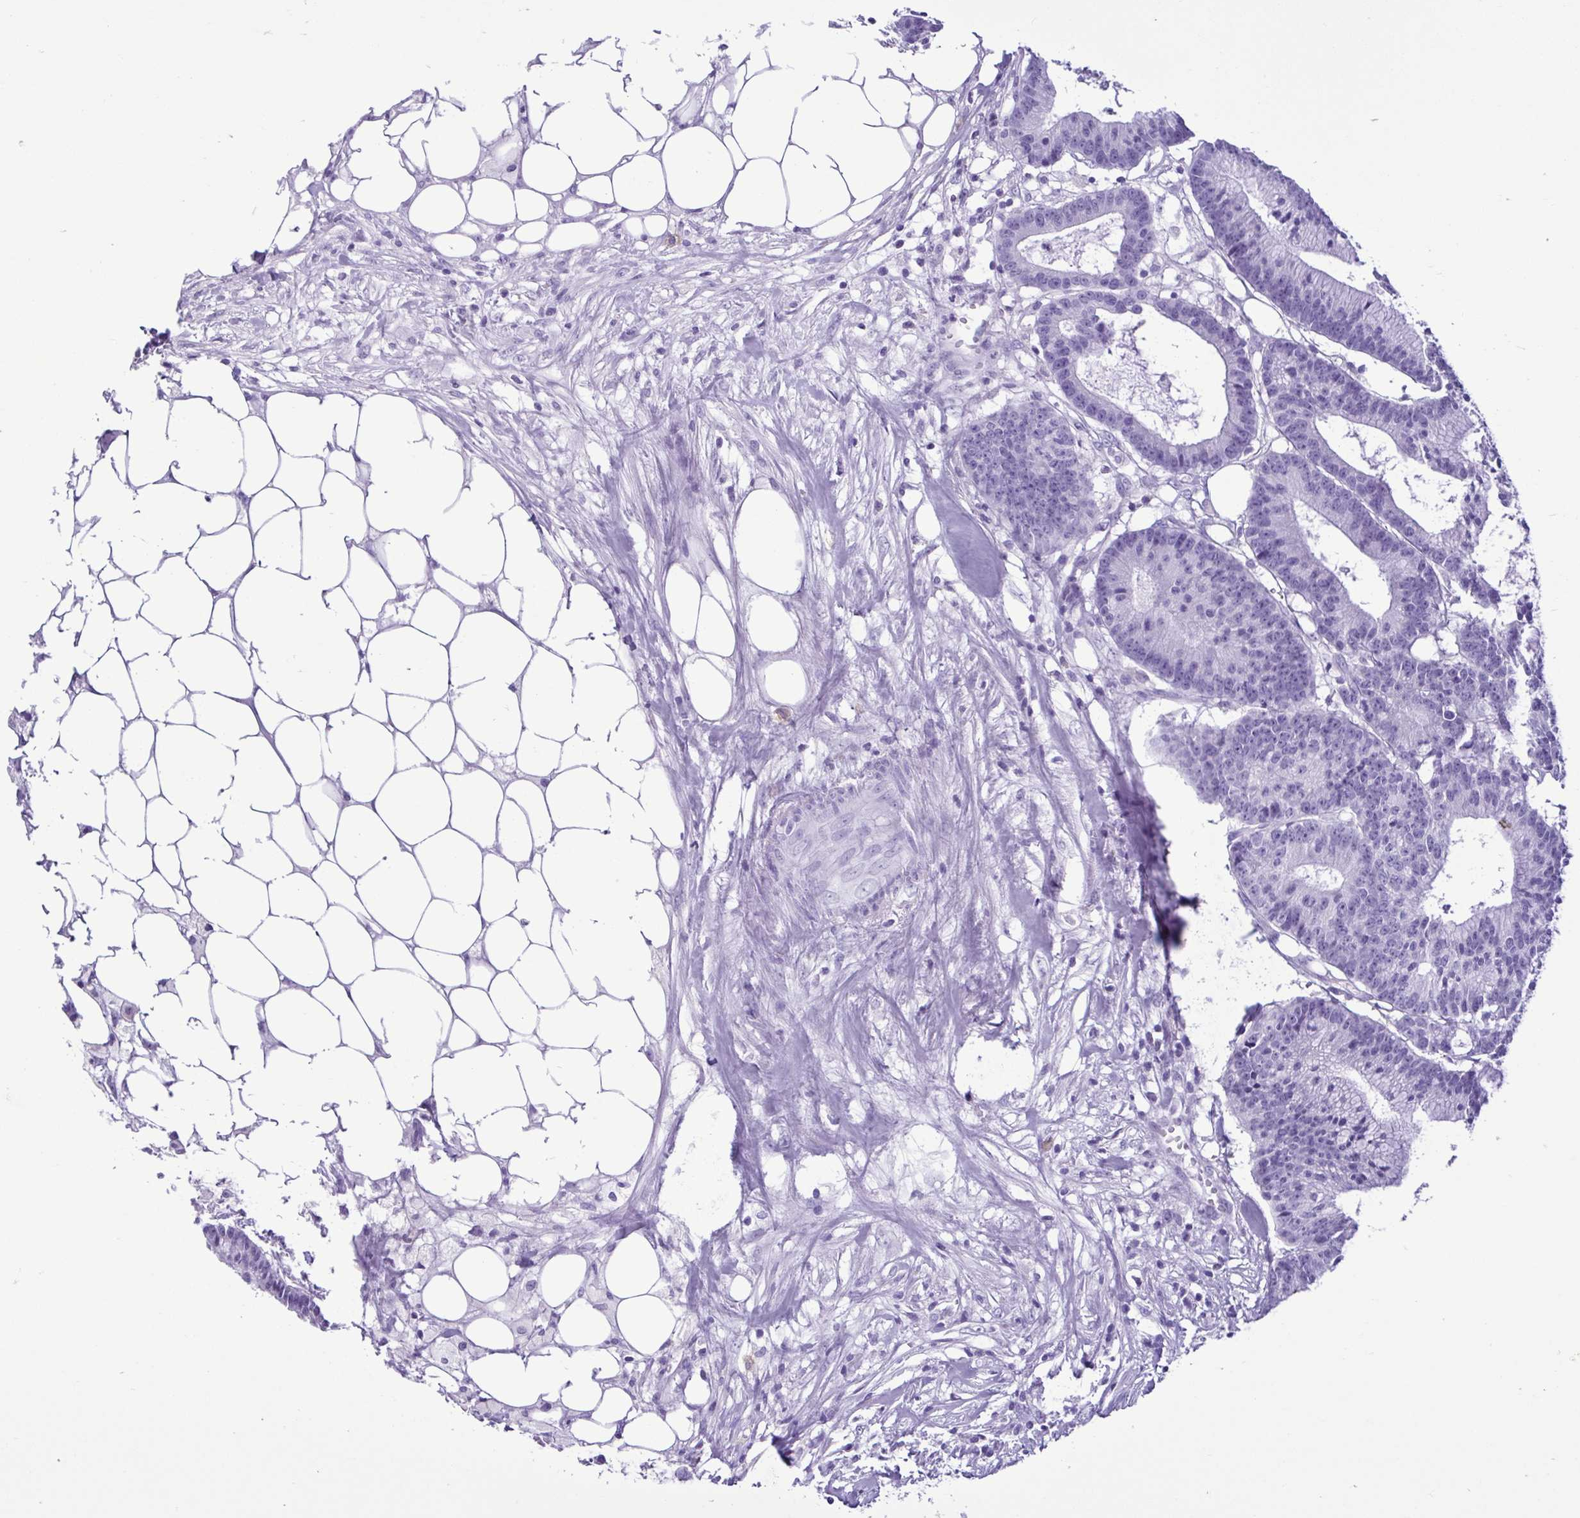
{"staining": {"intensity": "negative", "quantity": "none", "location": "none"}, "tissue": "colorectal cancer", "cell_type": "Tumor cells", "image_type": "cancer", "snomed": [{"axis": "morphology", "description": "Adenocarcinoma, NOS"}, {"axis": "topography", "description": "Colon"}], "caption": "Image shows no protein expression in tumor cells of adenocarcinoma (colorectal) tissue.", "gene": "SPATA16", "patient": {"sex": "female", "age": 78}}